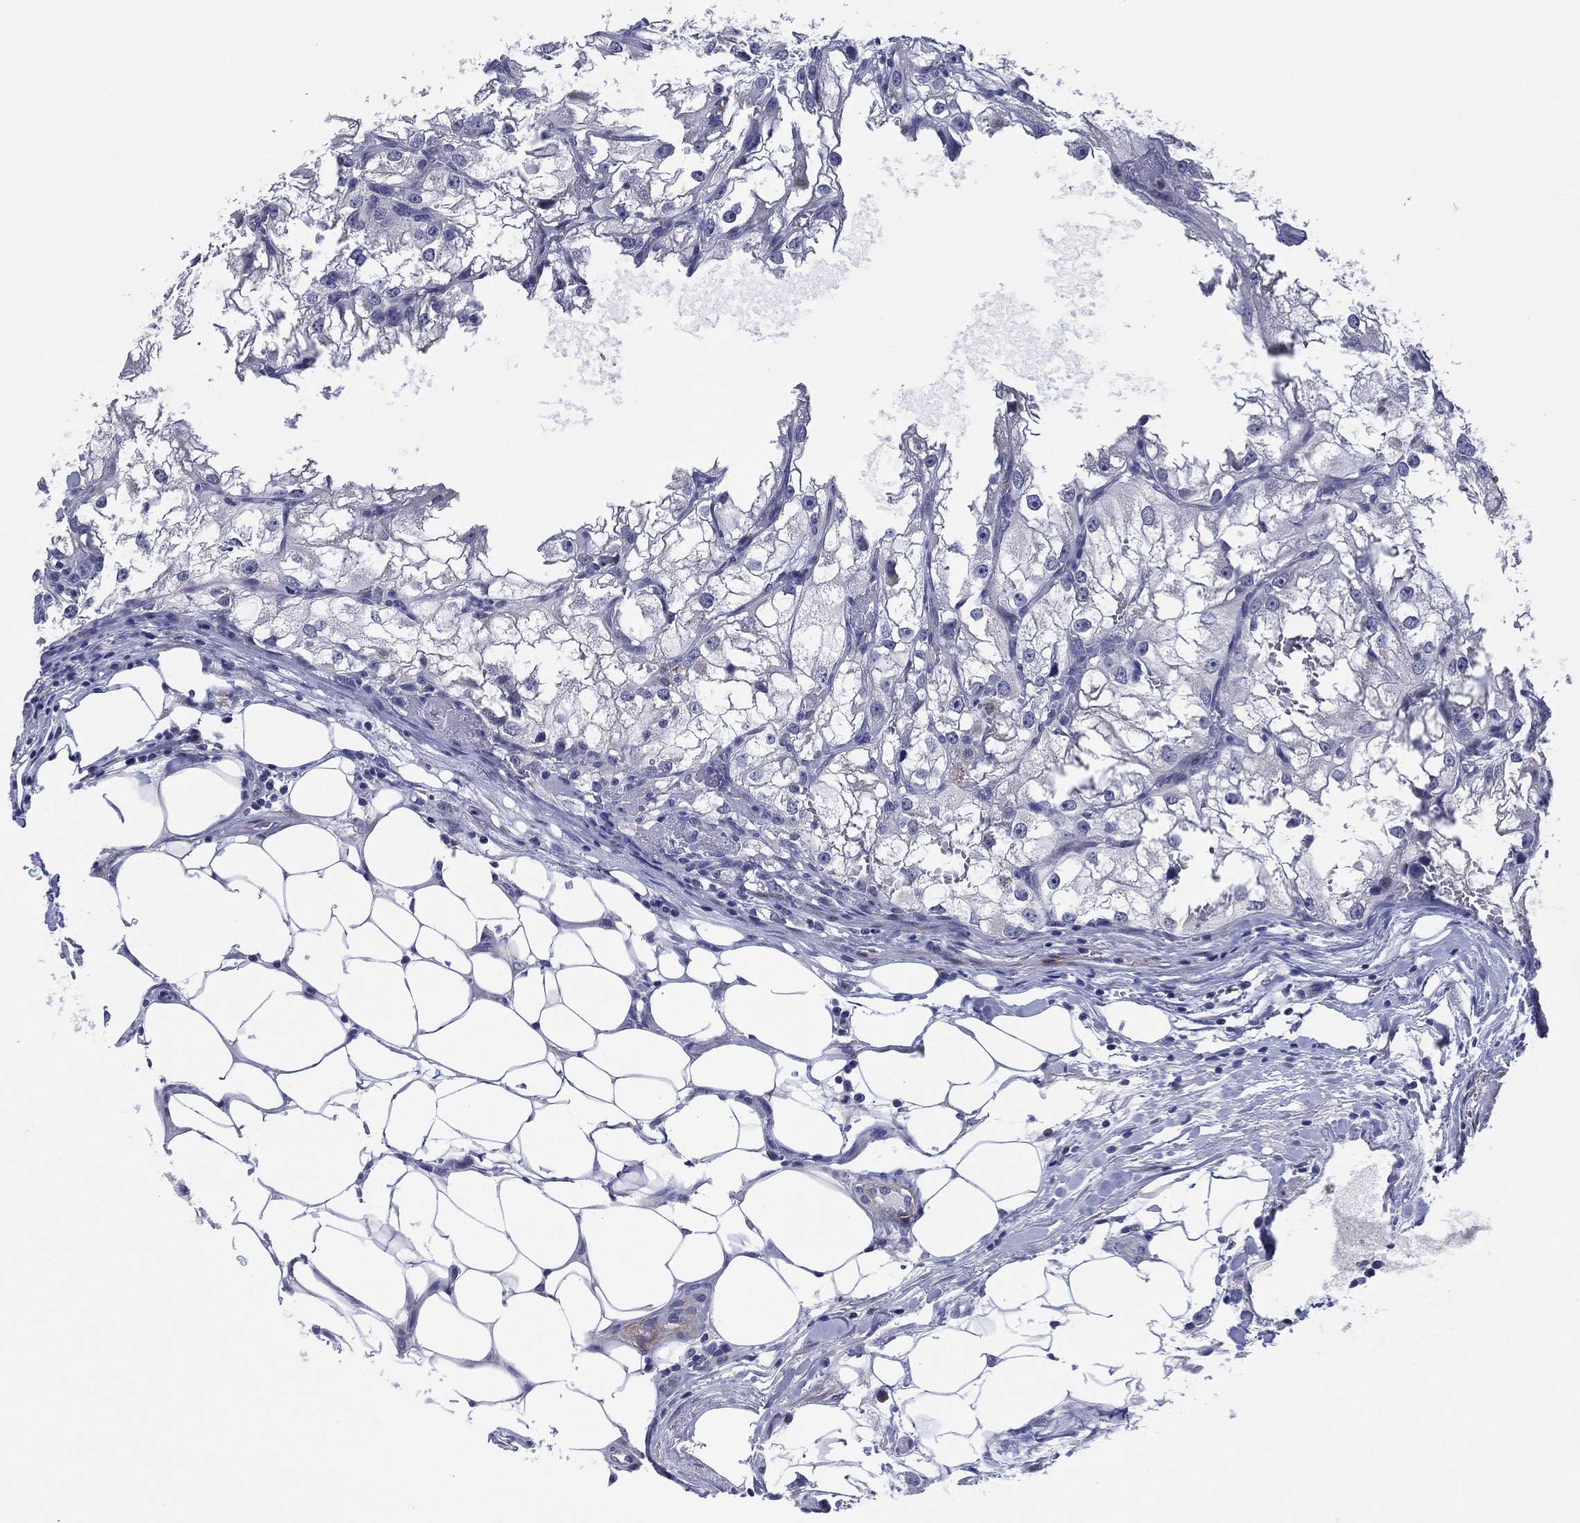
{"staining": {"intensity": "negative", "quantity": "none", "location": "none"}, "tissue": "renal cancer", "cell_type": "Tumor cells", "image_type": "cancer", "snomed": [{"axis": "morphology", "description": "Adenocarcinoma, NOS"}, {"axis": "topography", "description": "Kidney"}], "caption": "Immunohistochemical staining of renal adenocarcinoma shows no significant positivity in tumor cells.", "gene": "CLIP3", "patient": {"sex": "male", "age": 59}}